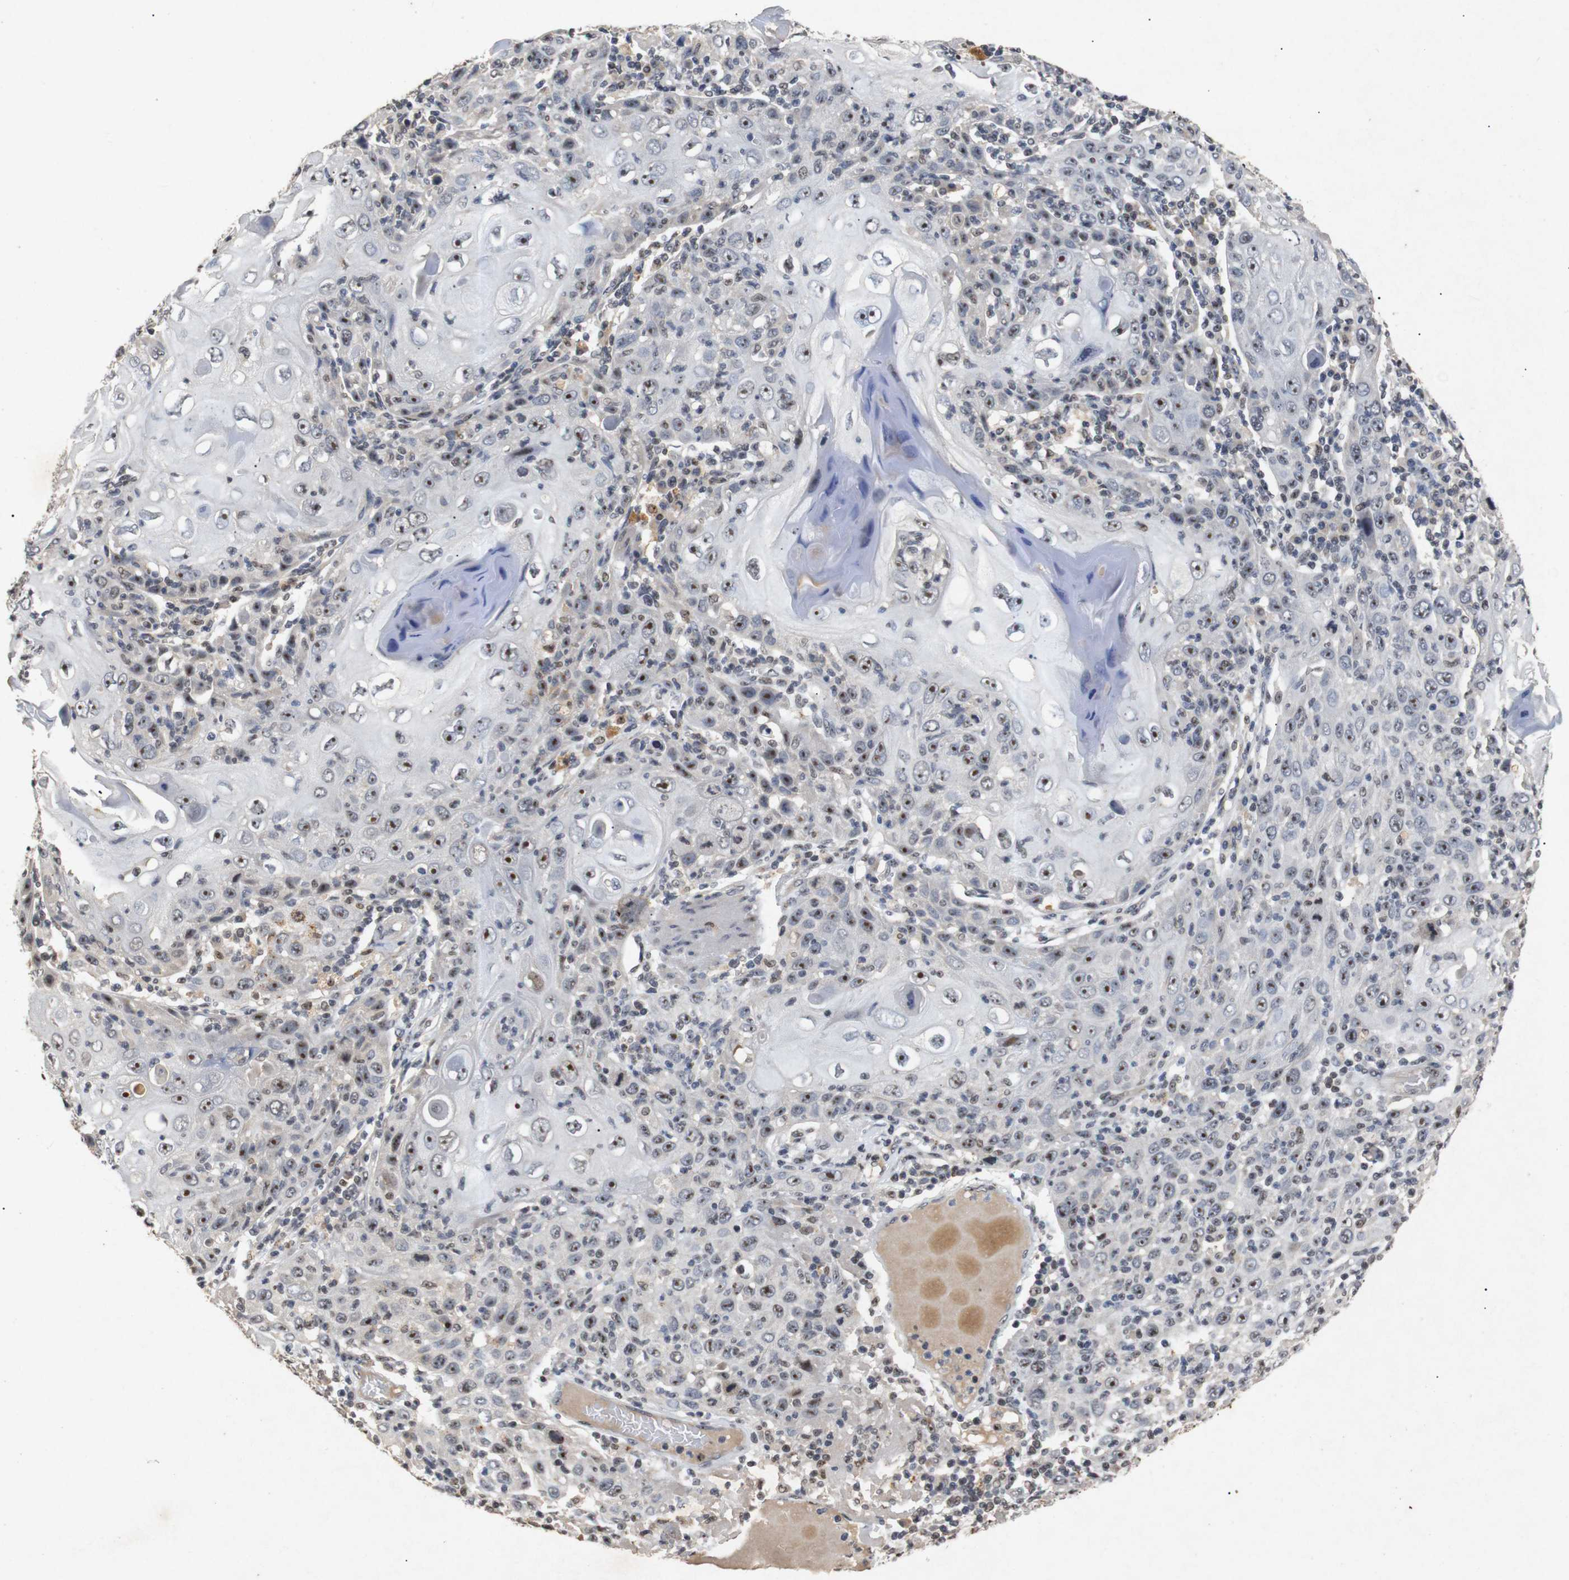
{"staining": {"intensity": "moderate", "quantity": ">75%", "location": "nuclear"}, "tissue": "skin cancer", "cell_type": "Tumor cells", "image_type": "cancer", "snomed": [{"axis": "morphology", "description": "Squamous cell carcinoma, NOS"}, {"axis": "topography", "description": "Skin"}], "caption": "Skin cancer (squamous cell carcinoma) tissue displays moderate nuclear staining in approximately >75% of tumor cells, visualized by immunohistochemistry.", "gene": "PARN", "patient": {"sex": "female", "age": 88}}